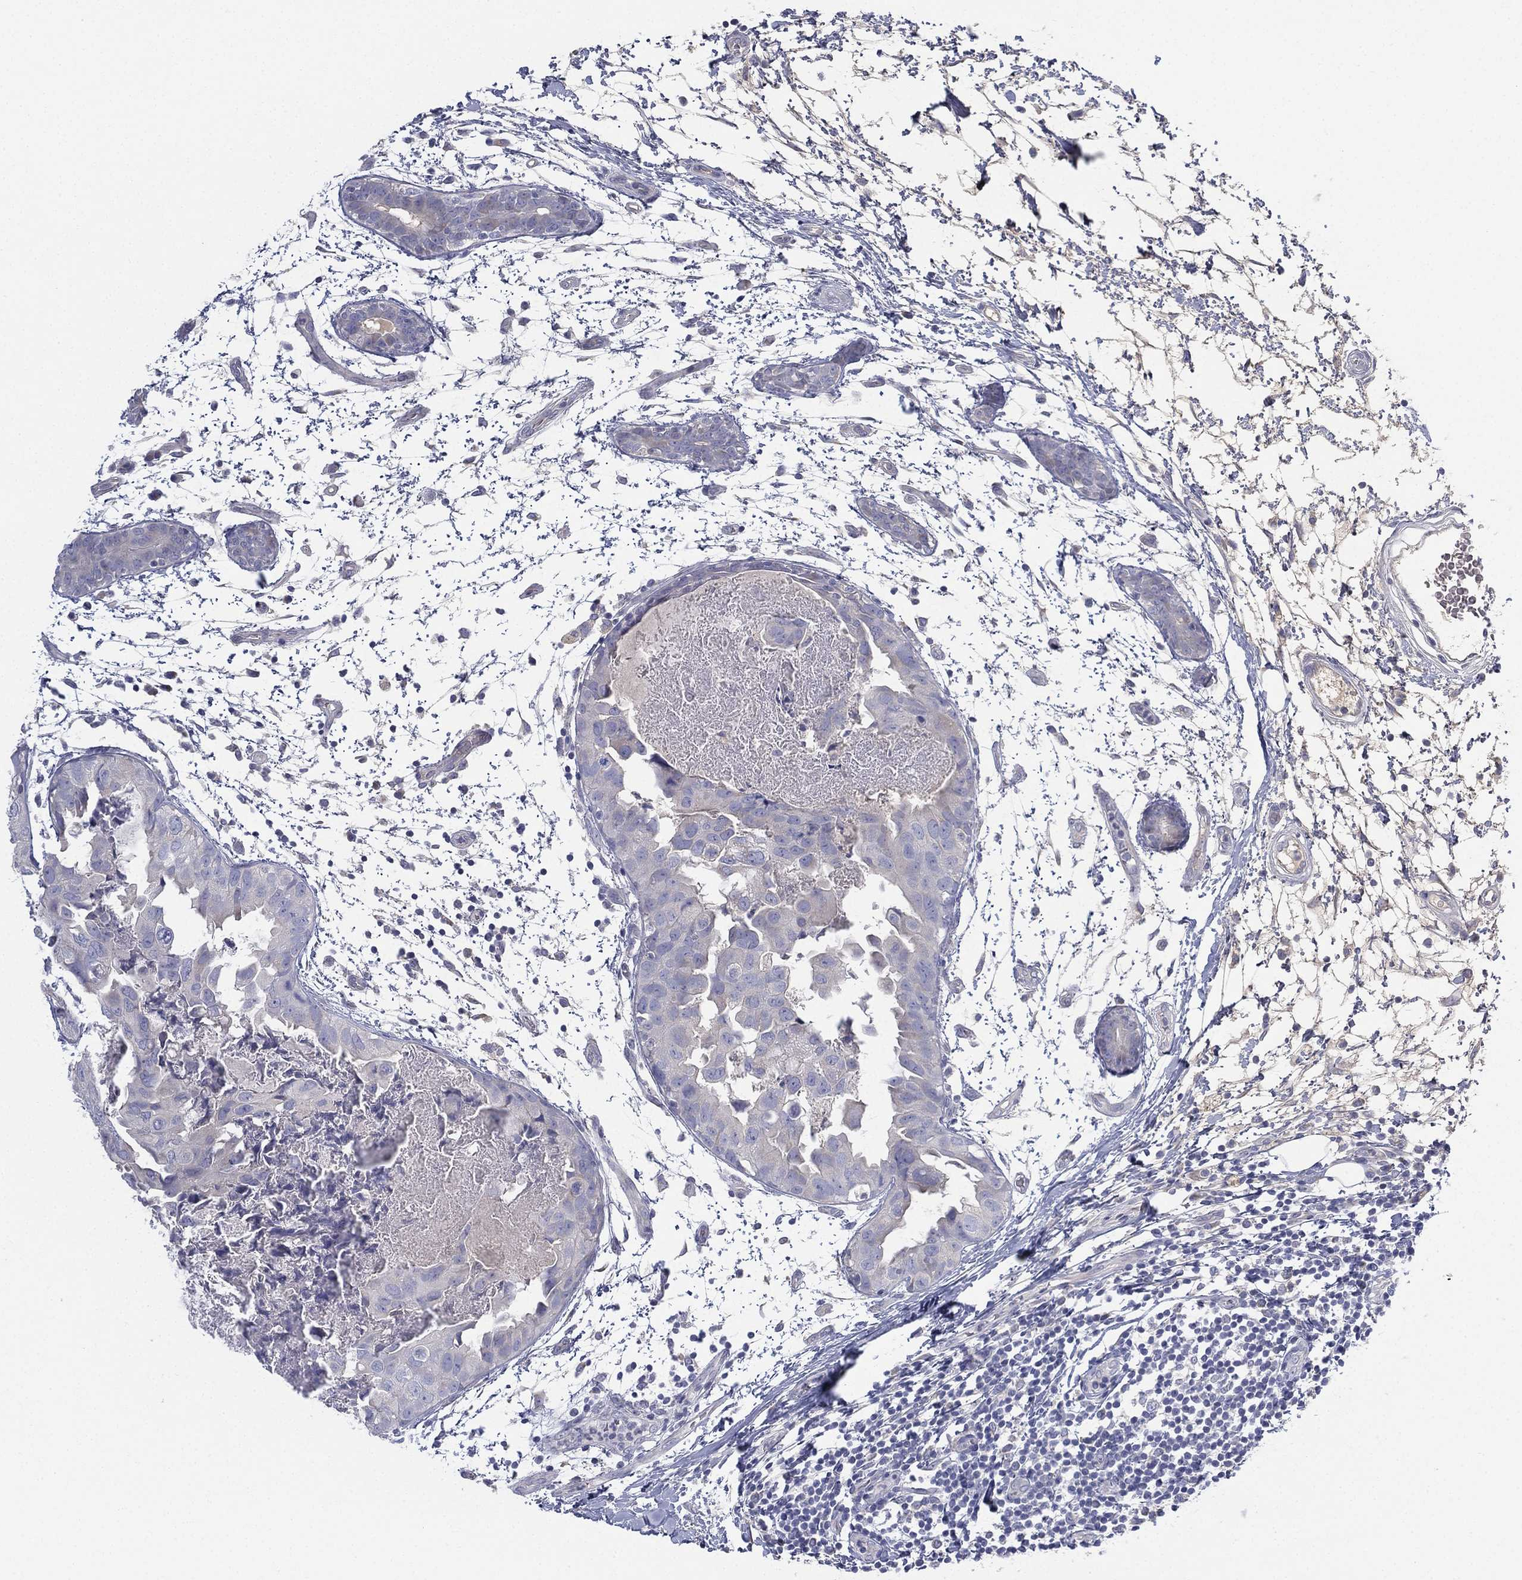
{"staining": {"intensity": "negative", "quantity": "none", "location": "none"}, "tissue": "breast cancer", "cell_type": "Tumor cells", "image_type": "cancer", "snomed": [{"axis": "morphology", "description": "Normal tissue, NOS"}, {"axis": "morphology", "description": "Duct carcinoma"}, {"axis": "topography", "description": "Breast"}], "caption": "Invasive ductal carcinoma (breast) stained for a protein using IHC displays no expression tumor cells.", "gene": "CYP2D6", "patient": {"sex": "female", "age": 40}}